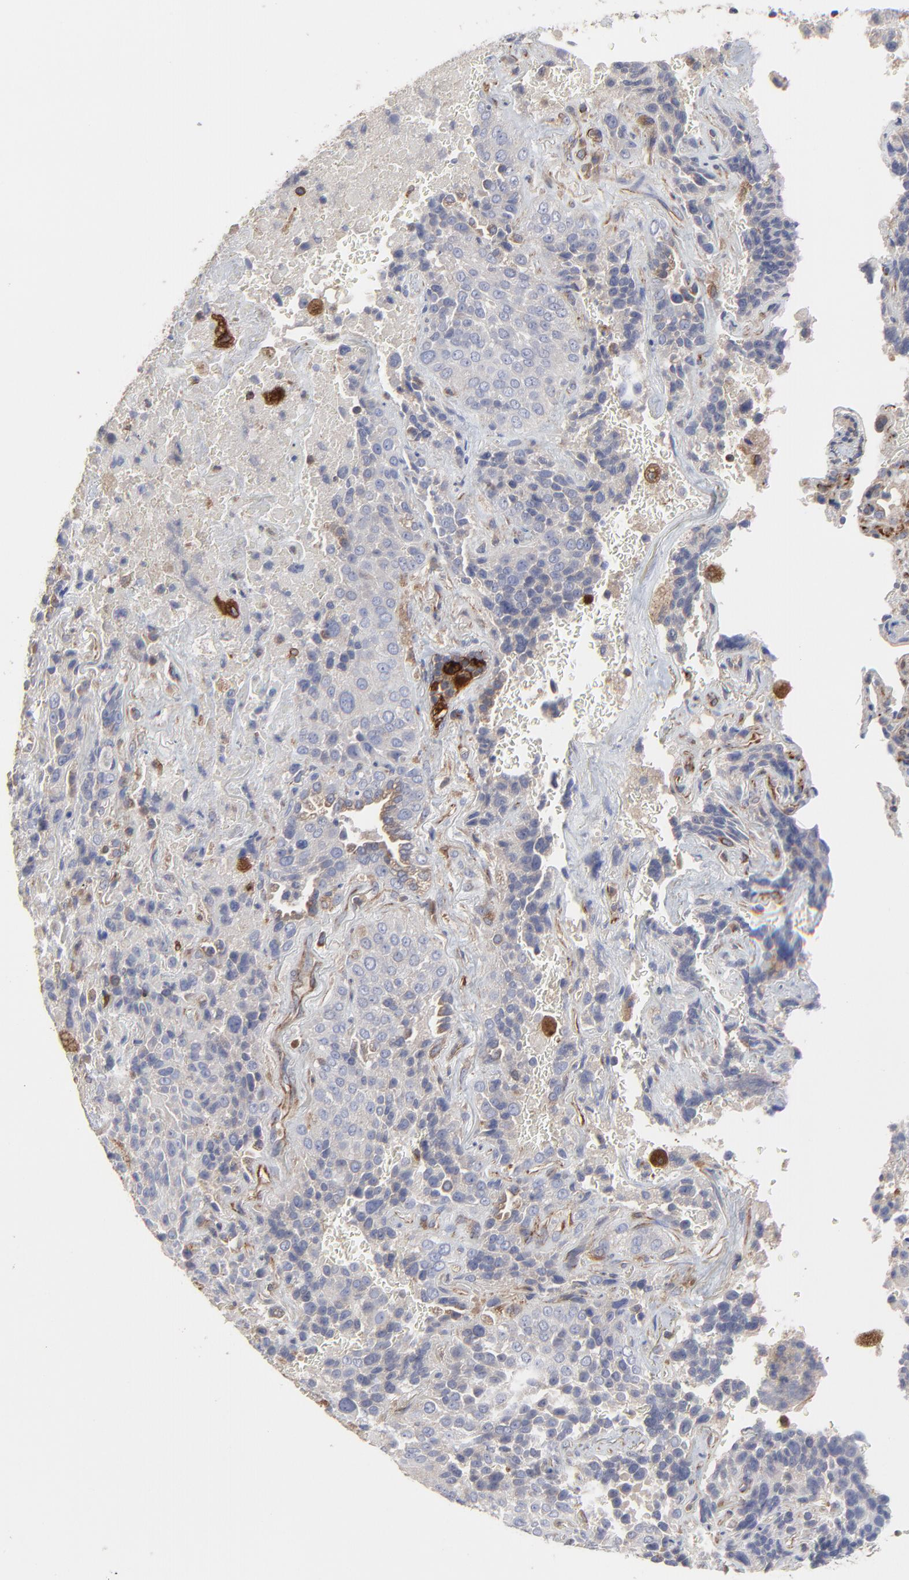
{"staining": {"intensity": "weak", "quantity": "<25%", "location": "cytoplasmic/membranous"}, "tissue": "lung cancer", "cell_type": "Tumor cells", "image_type": "cancer", "snomed": [{"axis": "morphology", "description": "Squamous cell carcinoma, NOS"}, {"axis": "topography", "description": "Lung"}], "caption": "An immunohistochemistry histopathology image of squamous cell carcinoma (lung) is shown. There is no staining in tumor cells of squamous cell carcinoma (lung).", "gene": "RAB9A", "patient": {"sex": "male", "age": 54}}